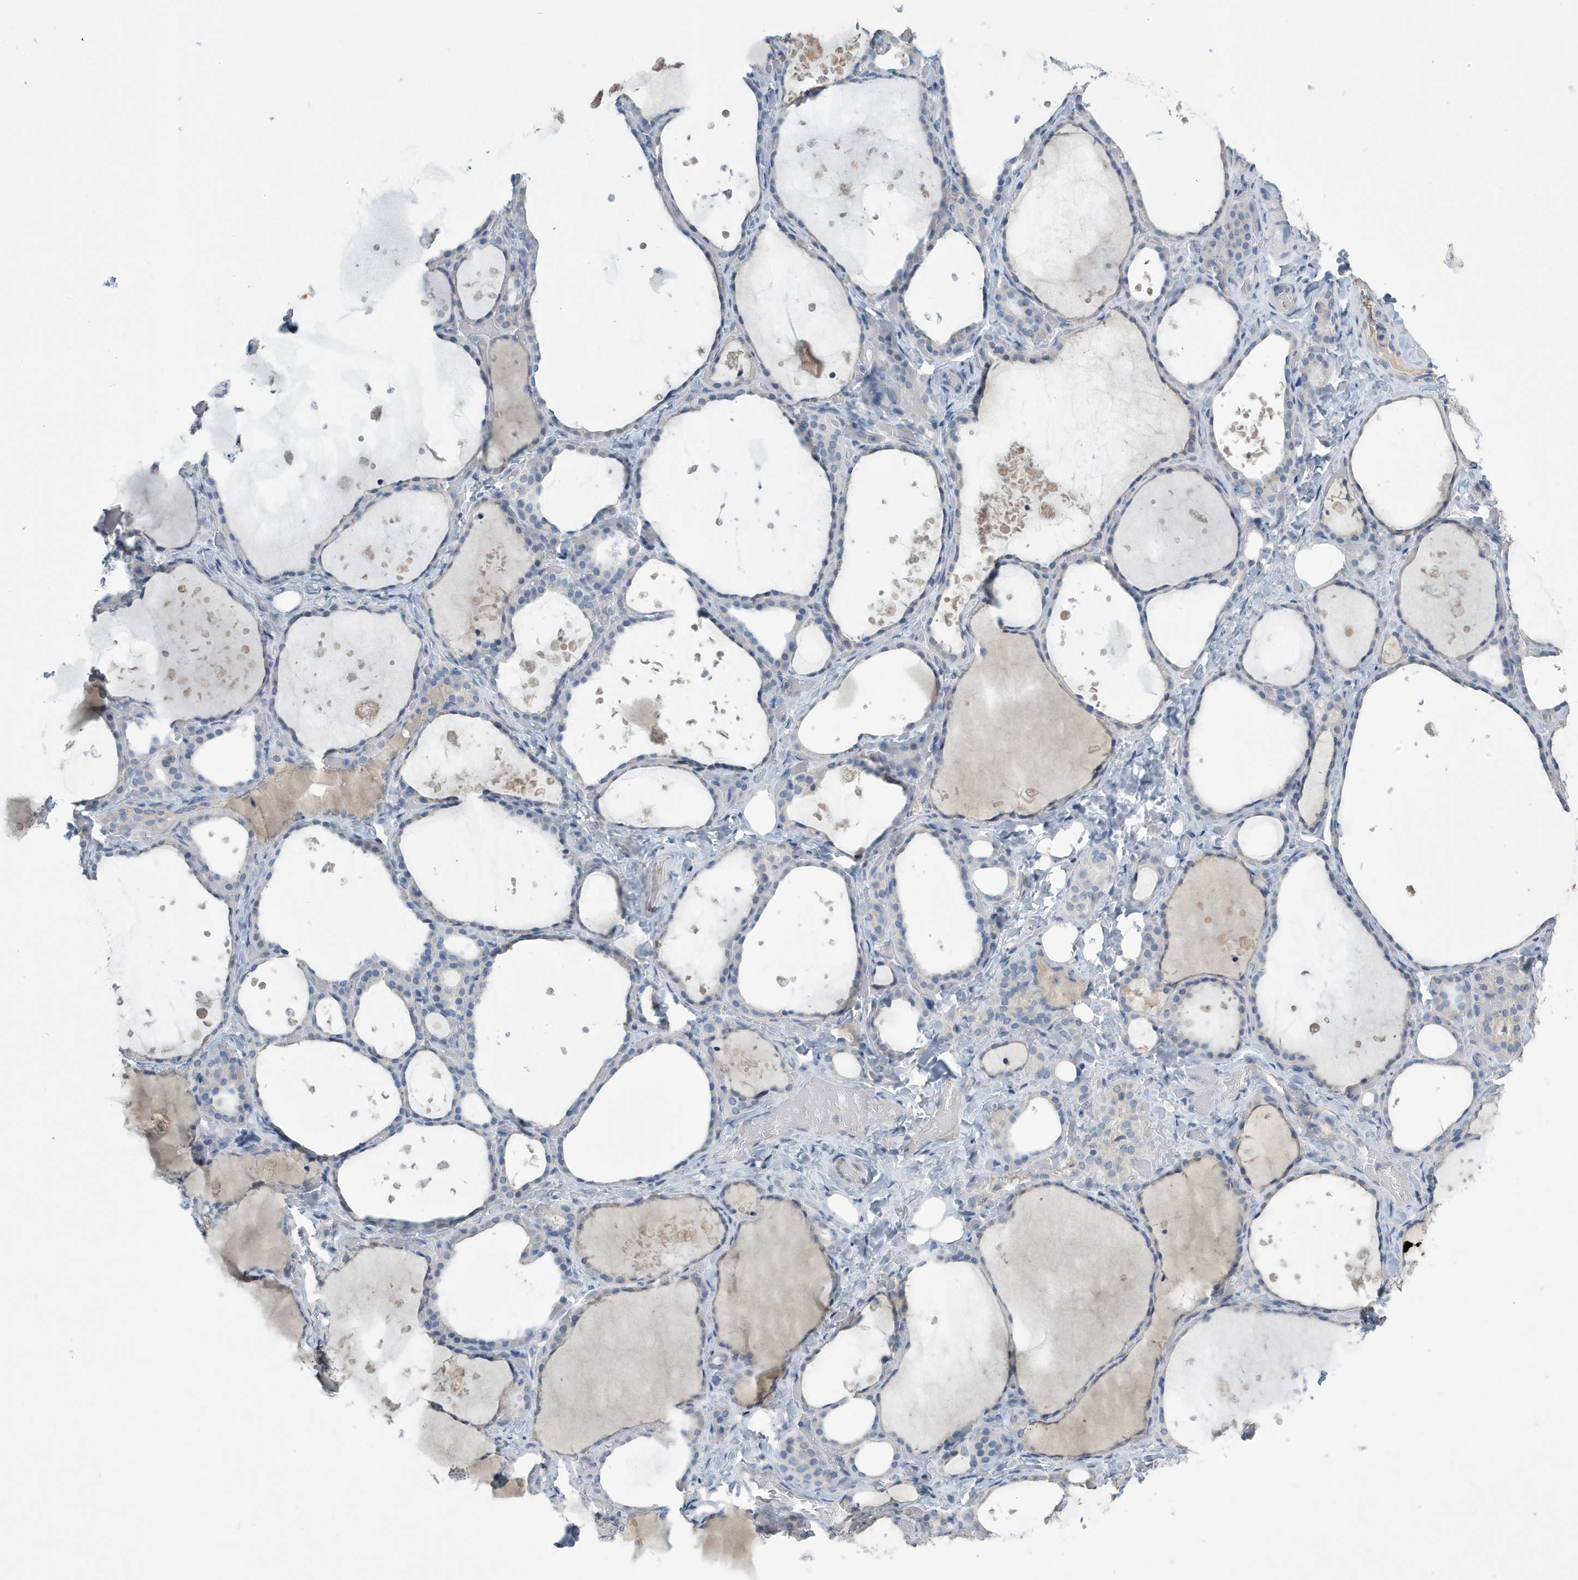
{"staining": {"intensity": "negative", "quantity": "none", "location": "none"}, "tissue": "thyroid gland", "cell_type": "Glandular cells", "image_type": "normal", "snomed": [{"axis": "morphology", "description": "Normal tissue, NOS"}, {"axis": "topography", "description": "Thyroid gland"}], "caption": "DAB immunohistochemical staining of normal human thyroid gland exhibits no significant positivity in glandular cells. Brightfield microscopy of immunohistochemistry stained with DAB (3,3'-diaminobenzidine) (brown) and hematoxylin (blue), captured at high magnification.", "gene": "UGT2B4", "patient": {"sex": "female", "age": 44}}